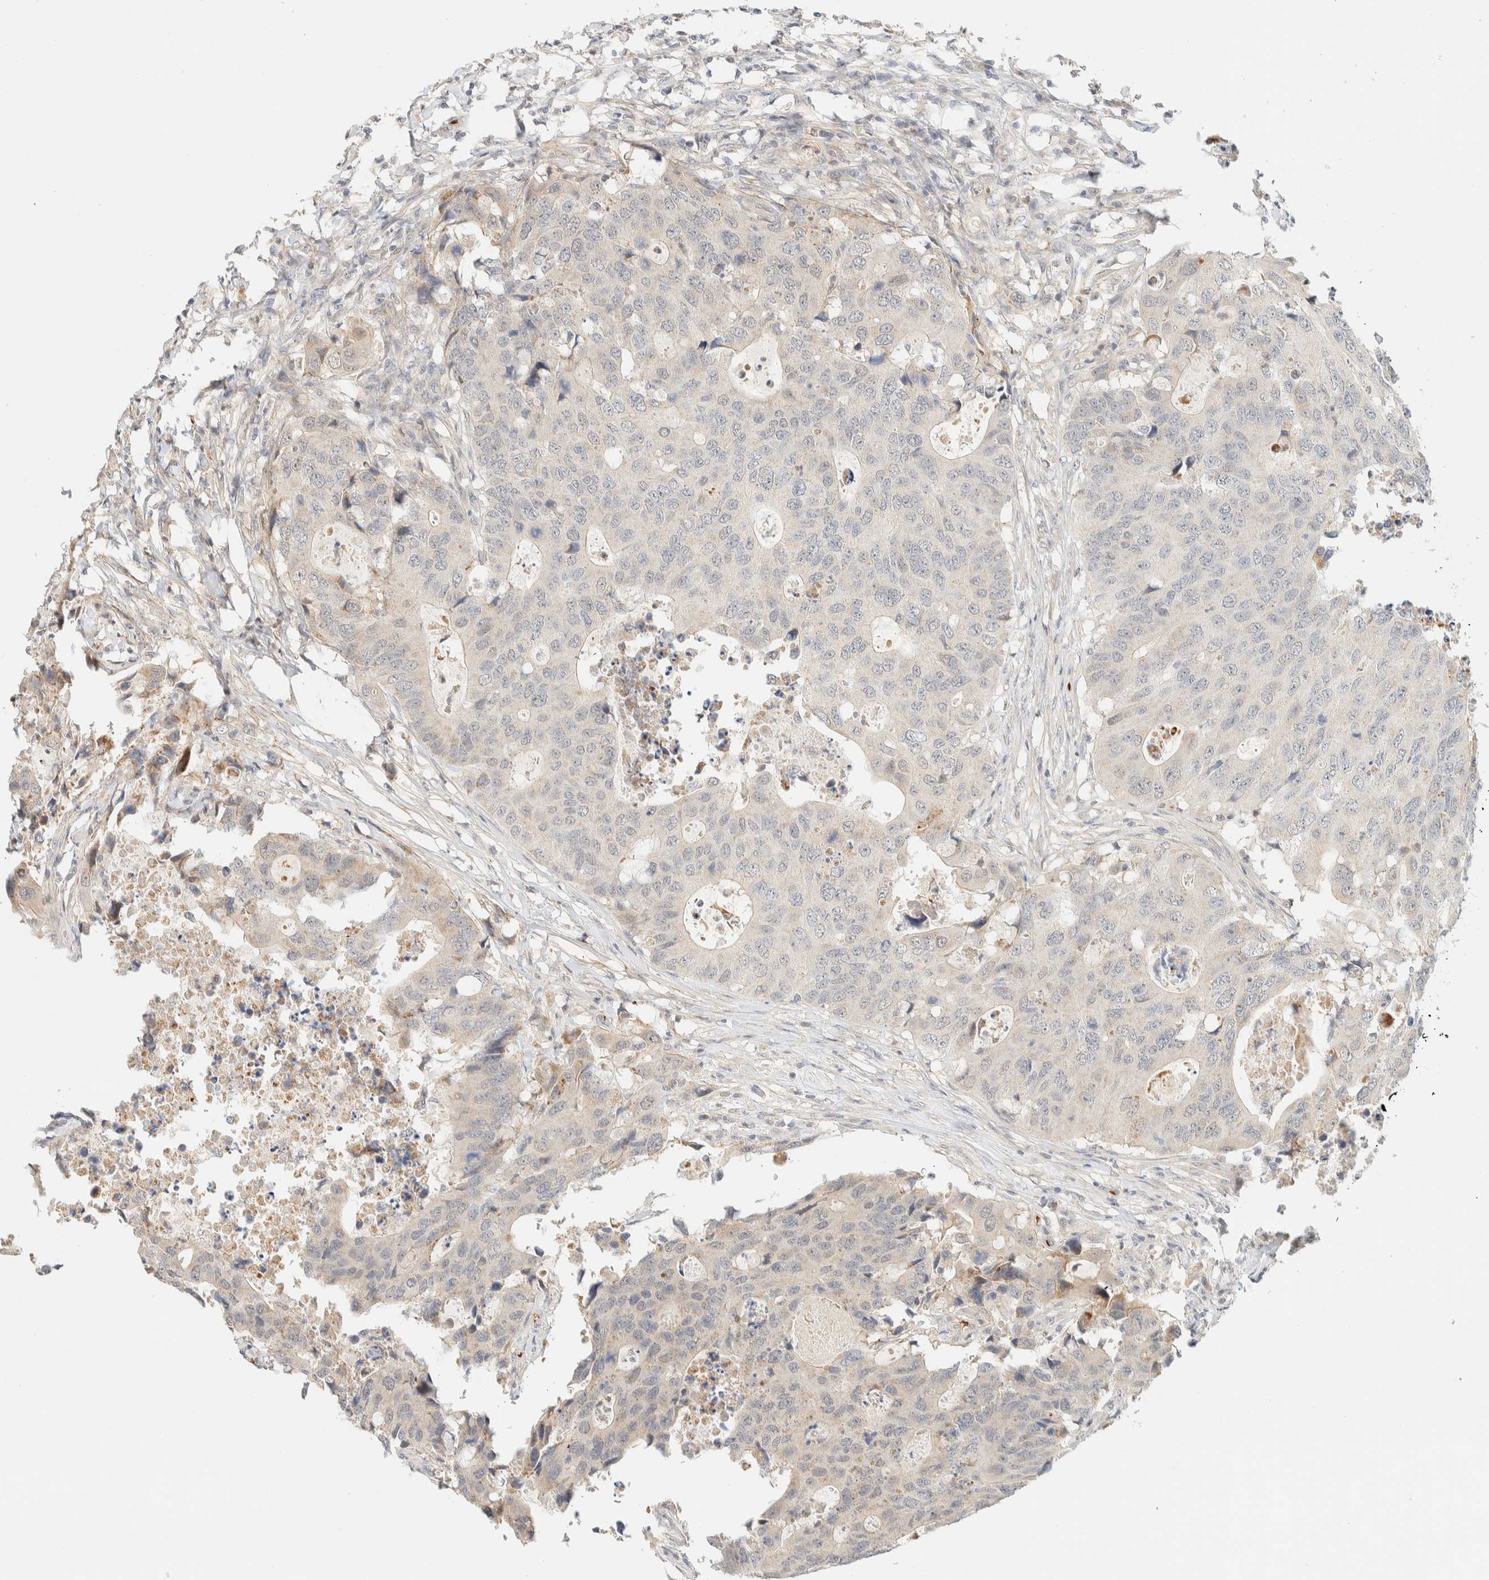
{"staining": {"intensity": "weak", "quantity": "<25%", "location": "cytoplasmic/membranous"}, "tissue": "colorectal cancer", "cell_type": "Tumor cells", "image_type": "cancer", "snomed": [{"axis": "morphology", "description": "Adenocarcinoma, NOS"}, {"axis": "topography", "description": "Colon"}], "caption": "The histopathology image reveals no staining of tumor cells in colorectal cancer (adenocarcinoma). (Immunohistochemistry (ihc), brightfield microscopy, high magnification).", "gene": "TNK1", "patient": {"sex": "male", "age": 71}}